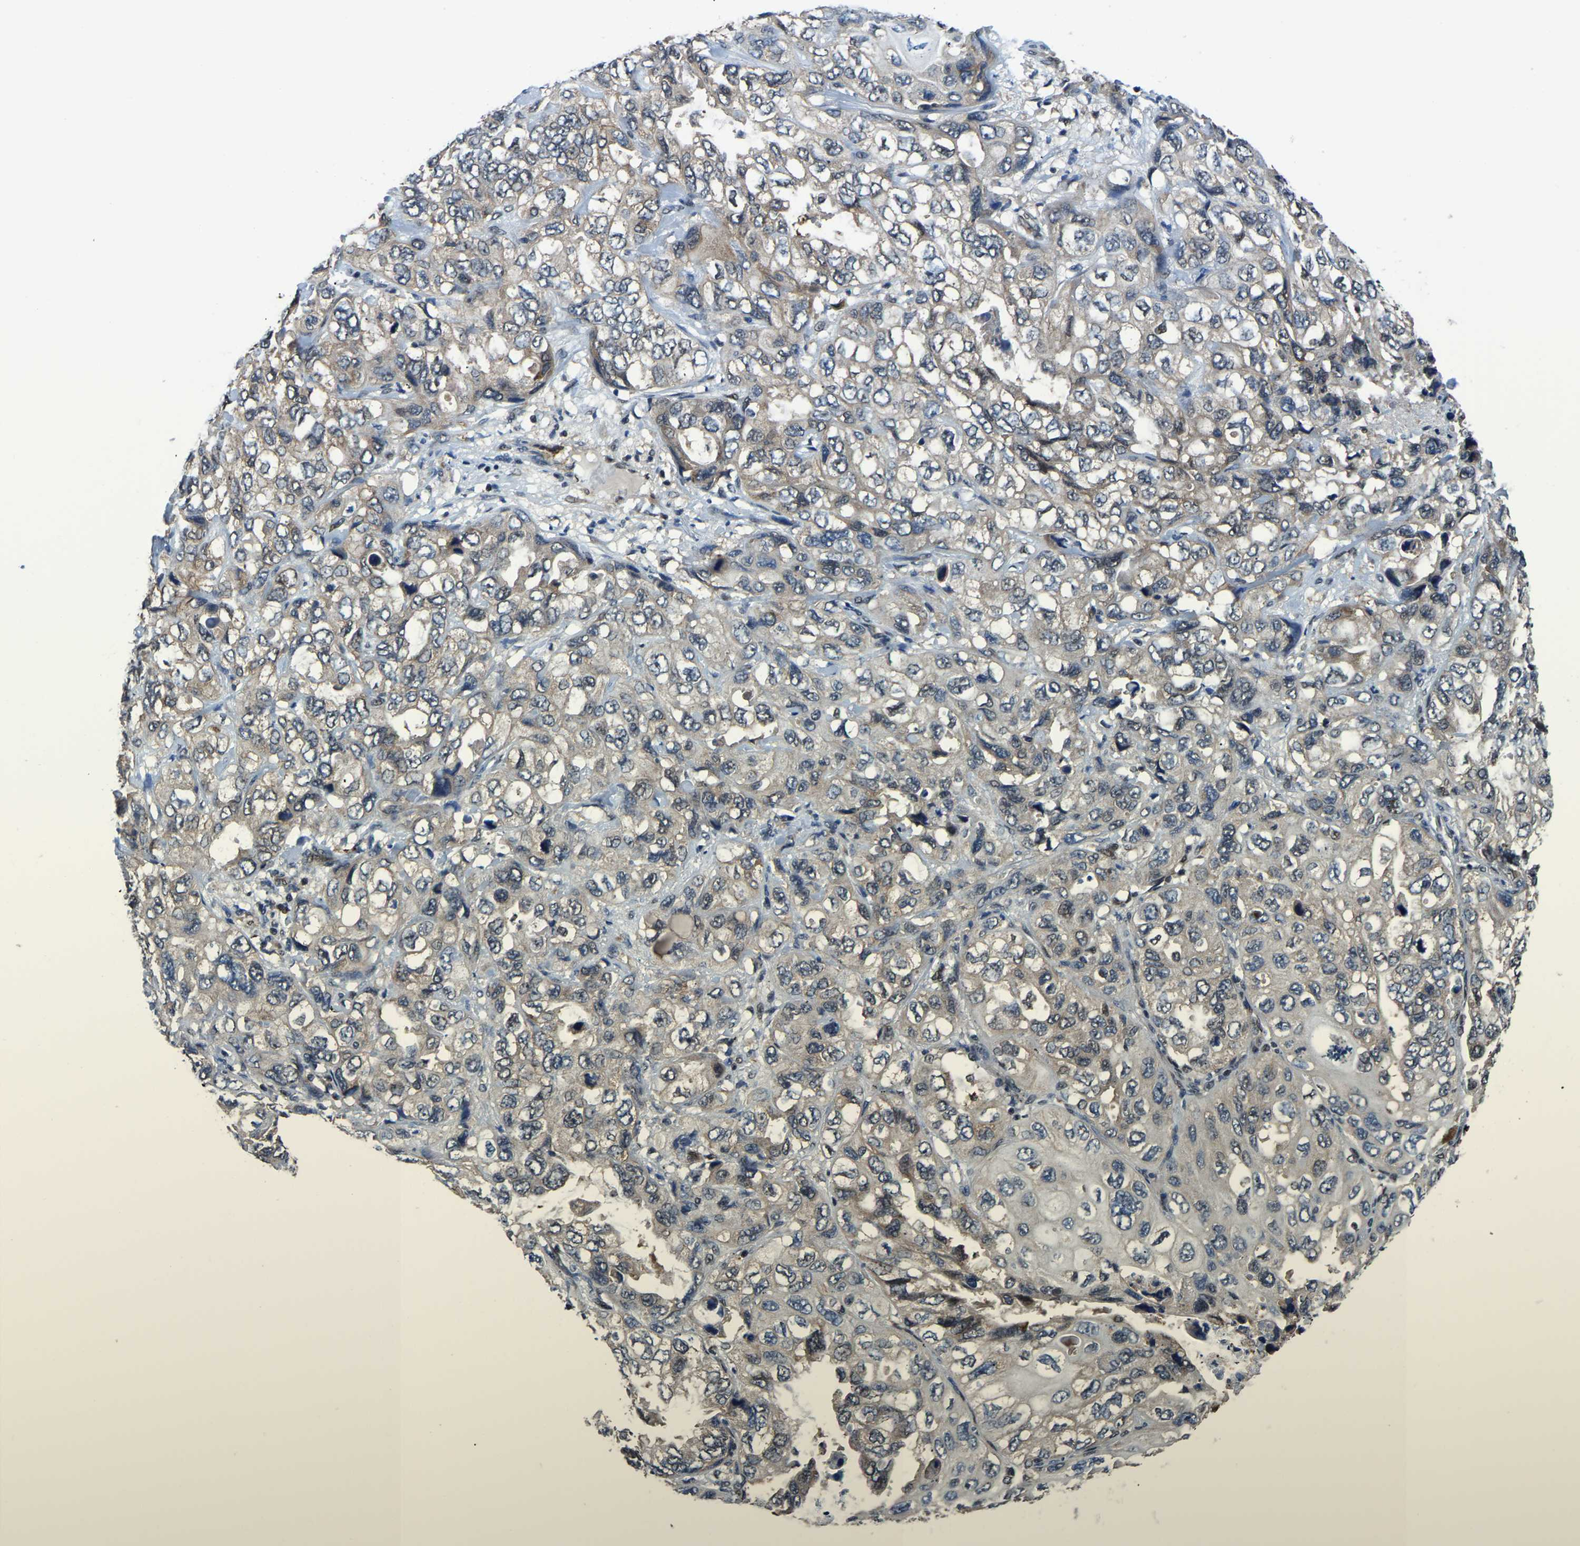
{"staining": {"intensity": "weak", "quantity": ">75%", "location": "cytoplasmic/membranous,nuclear"}, "tissue": "lung cancer", "cell_type": "Tumor cells", "image_type": "cancer", "snomed": [{"axis": "morphology", "description": "Squamous cell carcinoma, NOS"}, {"axis": "topography", "description": "Lung"}], "caption": "Human lung squamous cell carcinoma stained for a protein (brown) exhibits weak cytoplasmic/membranous and nuclear positive positivity in about >75% of tumor cells.", "gene": "DFFA", "patient": {"sex": "female", "age": 73}}